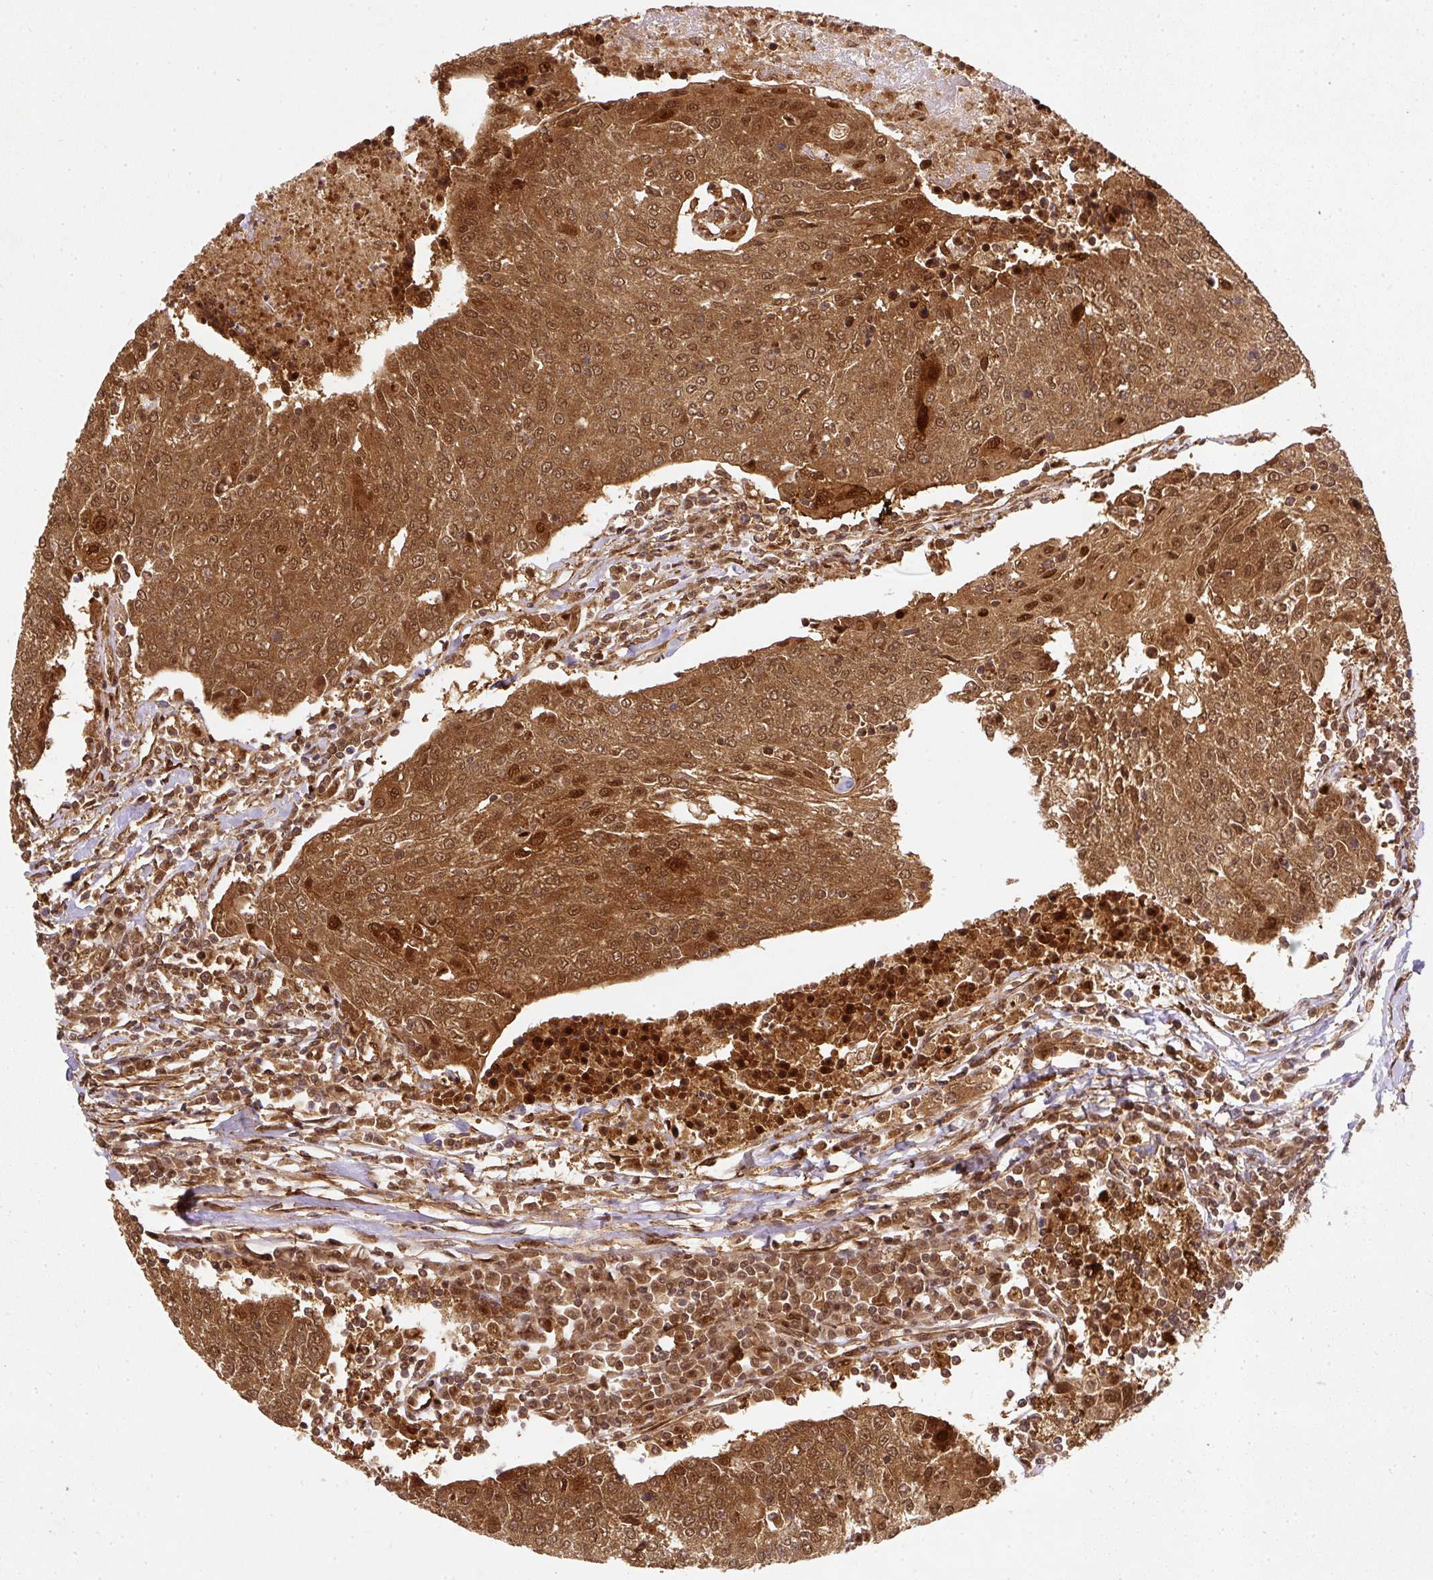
{"staining": {"intensity": "strong", "quantity": ">75%", "location": "cytoplasmic/membranous,nuclear"}, "tissue": "urothelial cancer", "cell_type": "Tumor cells", "image_type": "cancer", "snomed": [{"axis": "morphology", "description": "Urothelial carcinoma, High grade"}, {"axis": "topography", "description": "Urinary bladder"}], "caption": "Urothelial cancer stained for a protein demonstrates strong cytoplasmic/membranous and nuclear positivity in tumor cells.", "gene": "PSMD1", "patient": {"sex": "female", "age": 85}}